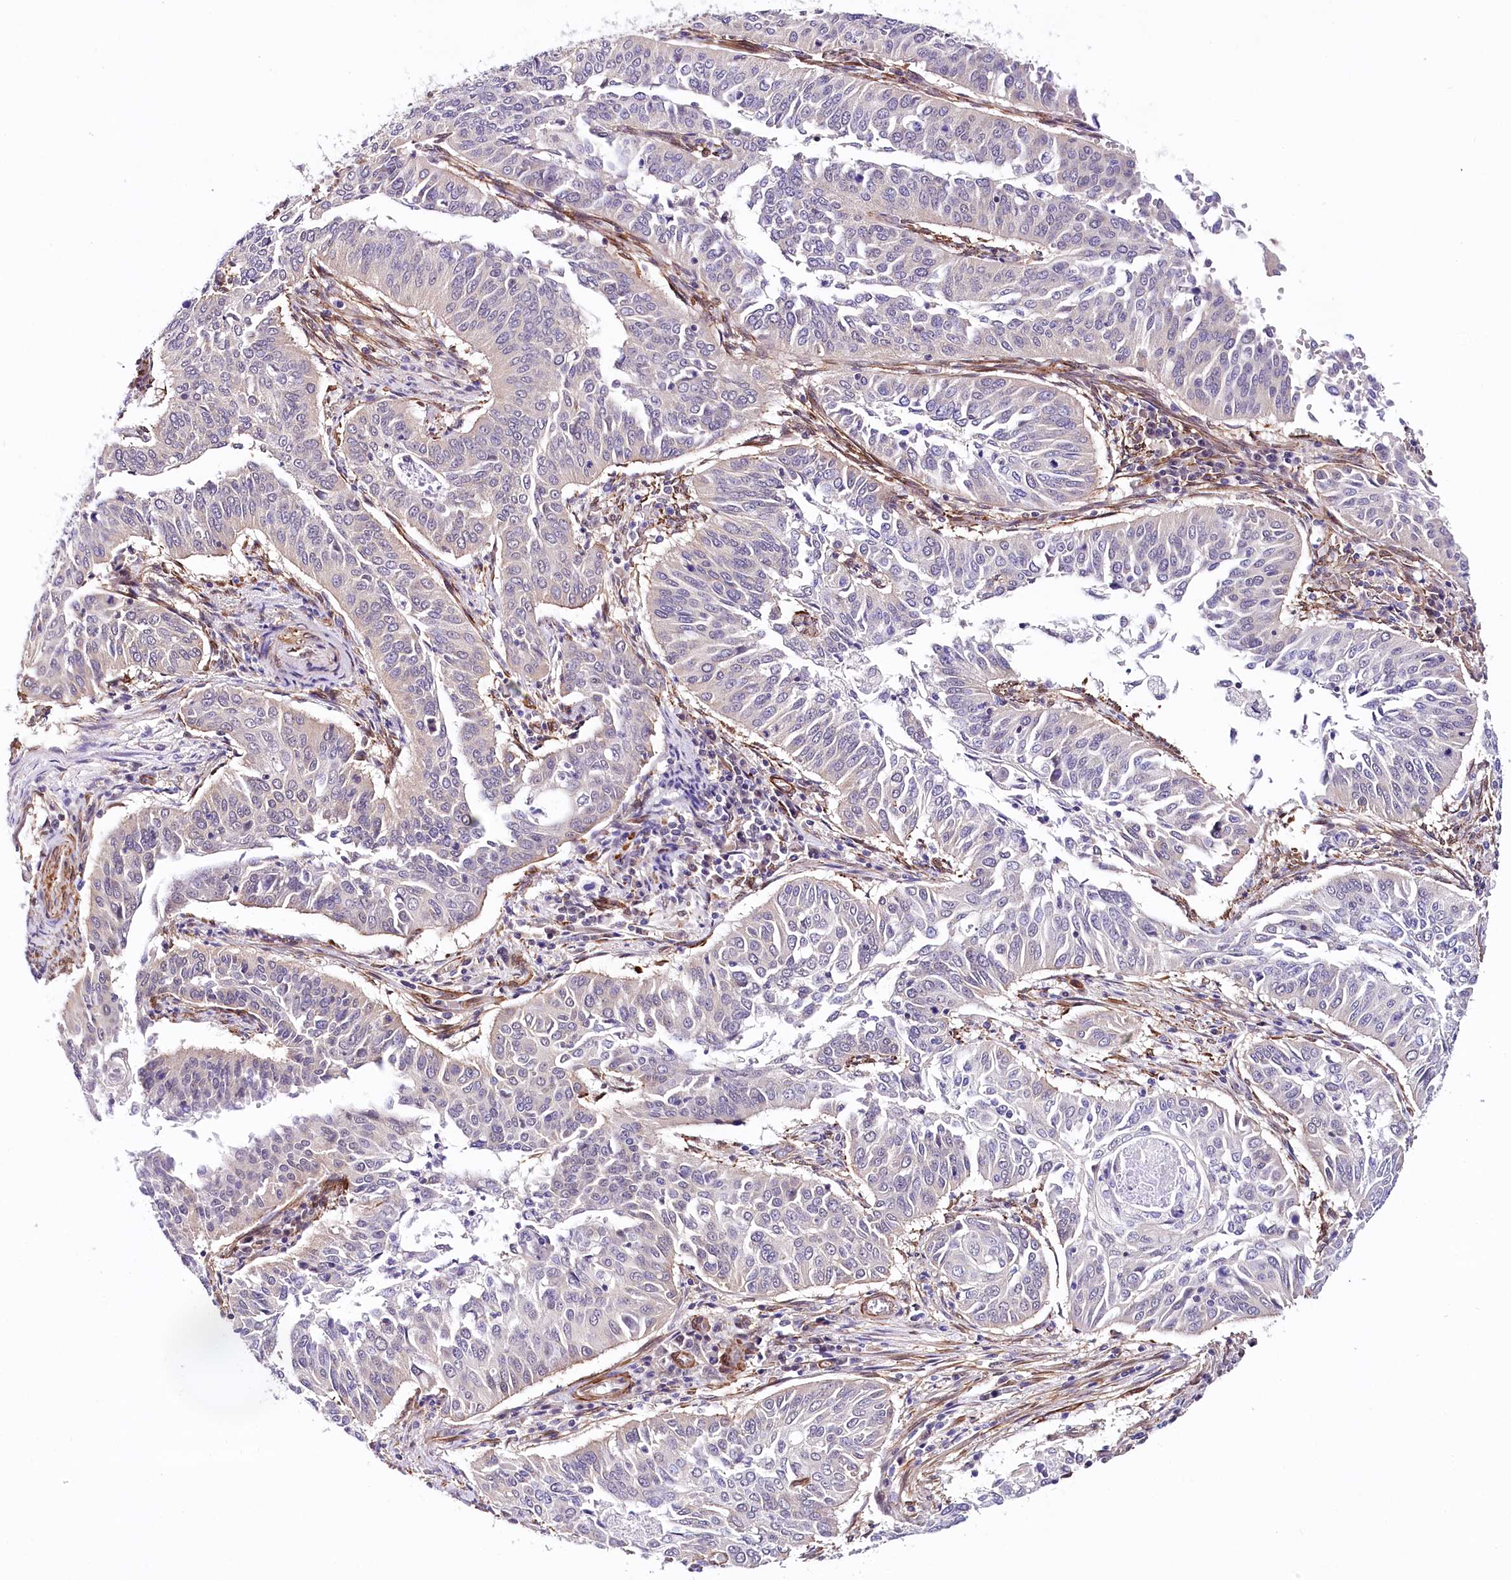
{"staining": {"intensity": "negative", "quantity": "none", "location": "none"}, "tissue": "cervical cancer", "cell_type": "Tumor cells", "image_type": "cancer", "snomed": [{"axis": "morphology", "description": "Normal tissue, NOS"}, {"axis": "morphology", "description": "Squamous cell carcinoma, NOS"}, {"axis": "topography", "description": "Cervix"}], "caption": "Tumor cells are negative for protein expression in human cervical cancer.", "gene": "PPP2R5B", "patient": {"sex": "female", "age": 39}}